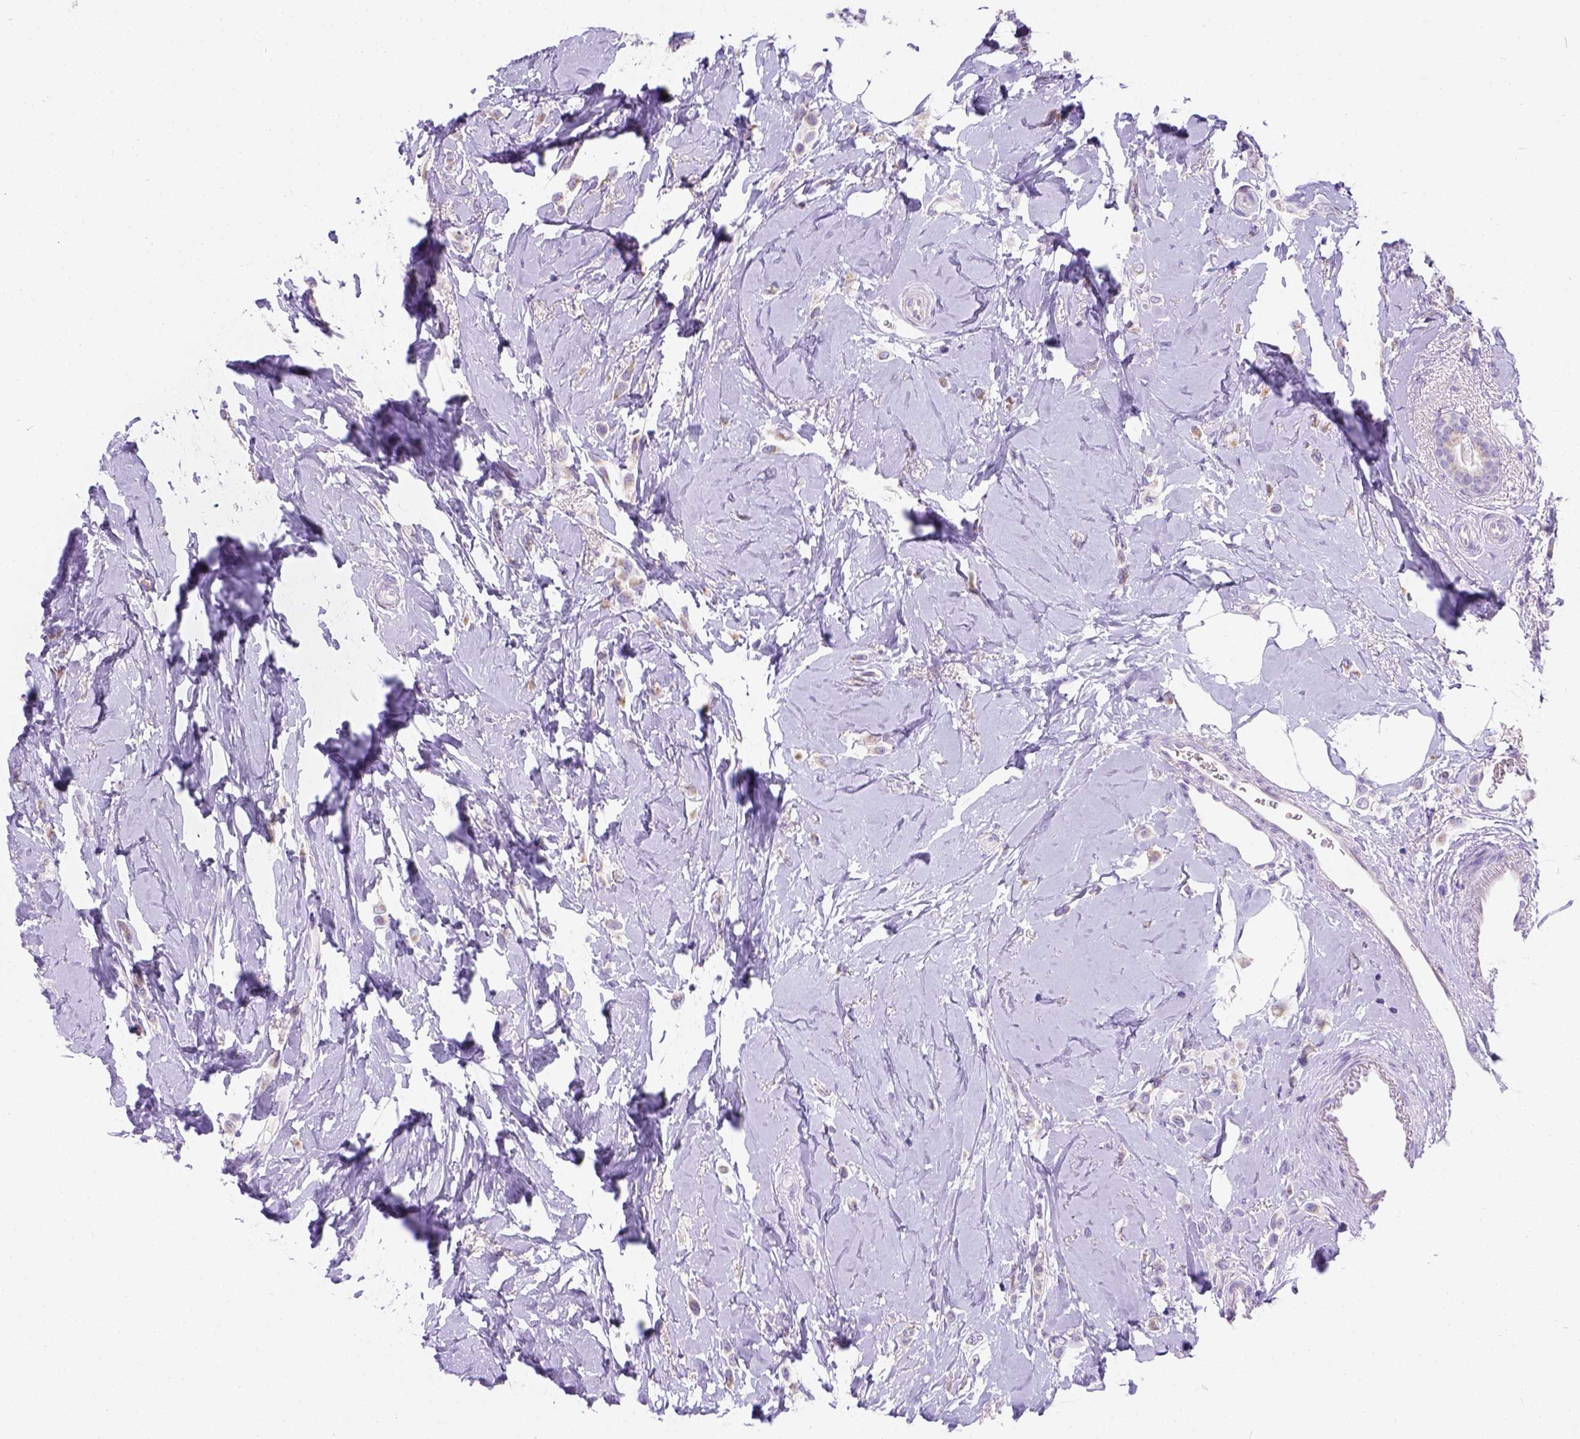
{"staining": {"intensity": "weak", "quantity": ">75%", "location": "cytoplasmic/membranous"}, "tissue": "breast cancer", "cell_type": "Tumor cells", "image_type": "cancer", "snomed": [{"axis": "morphology", "description": "Lobular carcinoma"}, {"axis": "topography", "description": "Breast"}], "caption": "Breast cancer (lobular carcinoma) stained with a brown dye exhibits weak cytoplasmic/membranous positive positivity in approximately >75% of tumor cells.", "gene": "PHF7", "patient": {"sex": "female", "age": 66}}